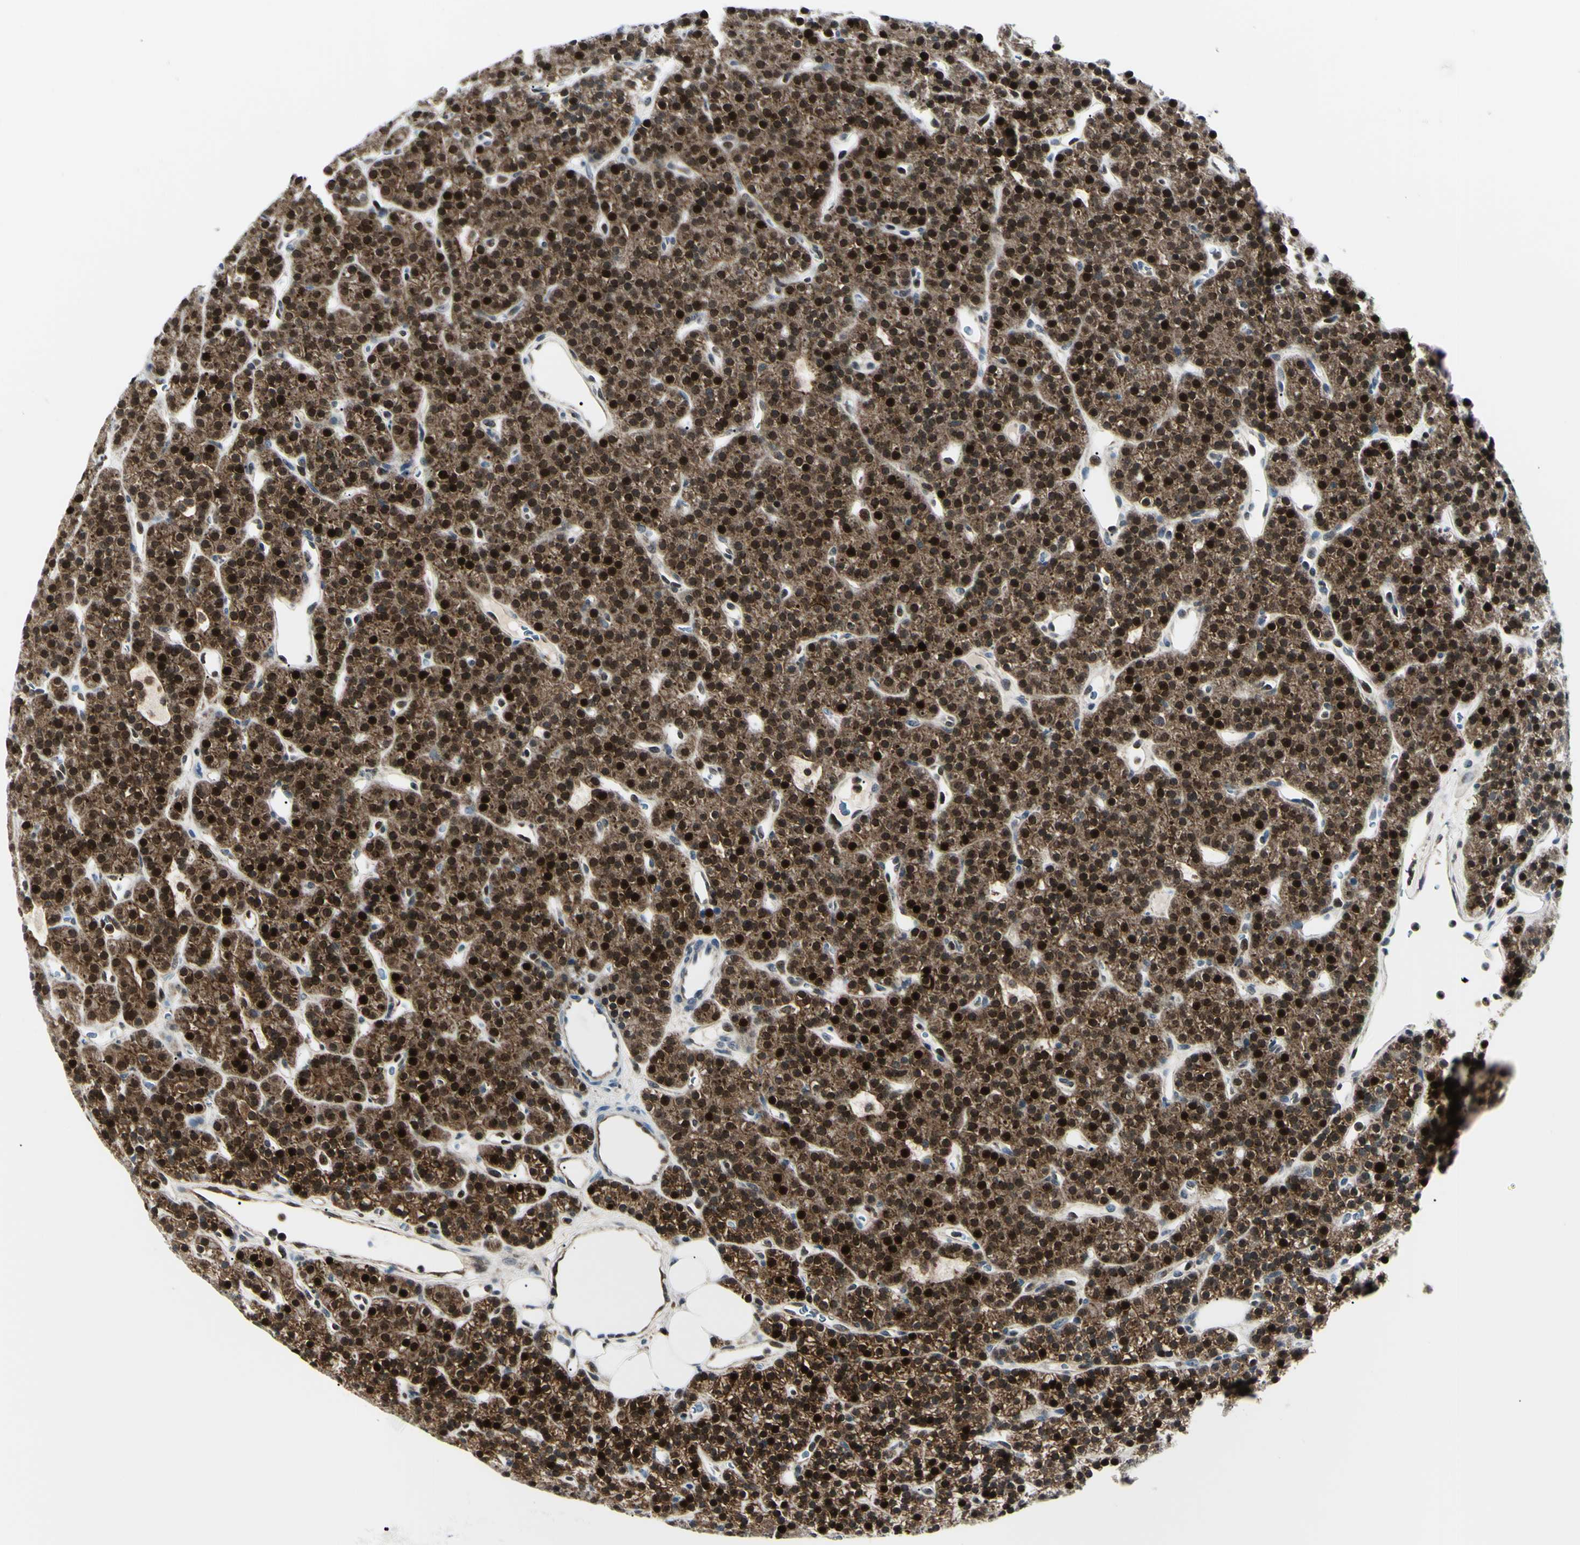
{"staining": {"intensity": "strong", "quantity": ">75%", "location": "cytoplasmic/membranous,nuclear"}, "tissue": "parathyroid gland", "cell_type": "Glandular cells", "image_type": "normal", "snomed": [{"axis": "morphology", "description": "Normal tissue, NOS"}, {"axis": "morphology", "description": "Hyperplasia, NOS"}, {"axis": "topography", "description": "Parathyroid gland"}], "caption": "Strong cytoplasmic/membranous,nuclear protein positivity is present in about >75% of glandular cells in parathyroid gland. The staining was performed using DAB to visualize the protein expression in brown, while the nuclei were stained in blue with hematoxylin (Magnification: 20x).", "gene": "PGK1", "patient": {"sex": "male", "age": 44}}